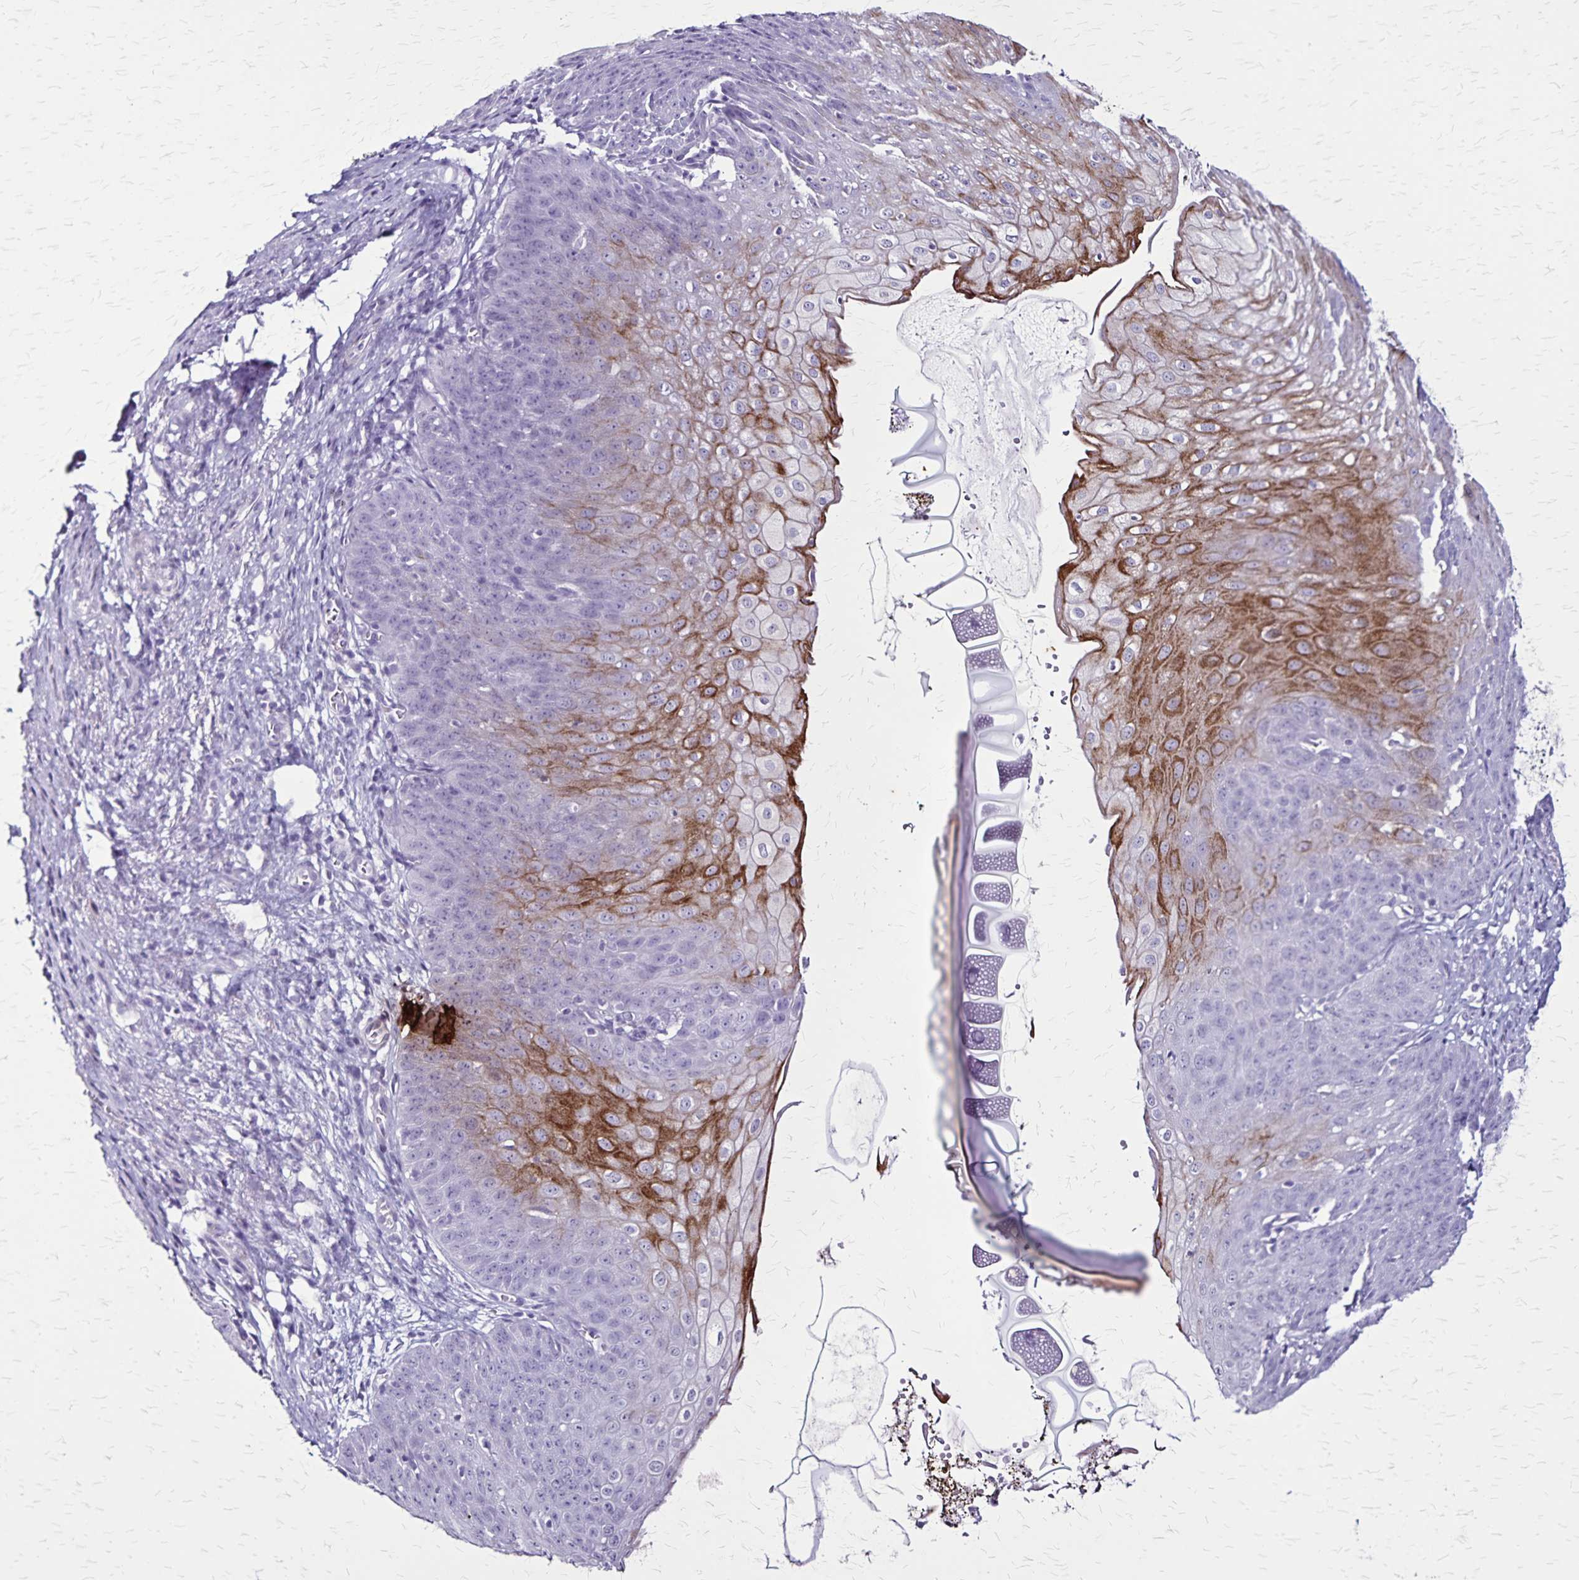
{"staining": {"intensity": "strong", "quantity": "25%-75%", "location": "cytoplasmic/membranous"}, "tissue": "esophagus", "cell_type": "Squamous epithelial cells", "image_type": "normal", "snomed": [{"axis": "morphology", "description": "Normal tissue, NOS"}, {"axis": "topography", "description": "Esophagus"}], "caption": "Protein expression analysis of benign esophagus displays strong cytoplasmic/membranous expression in about 25%-75% of squamous epithelial cells. Immunohistochemistry stains the protein in brown and the nuclei are stained blue.", "gene": "KRT2", "patient": {"sex": "male", "age": 71}}